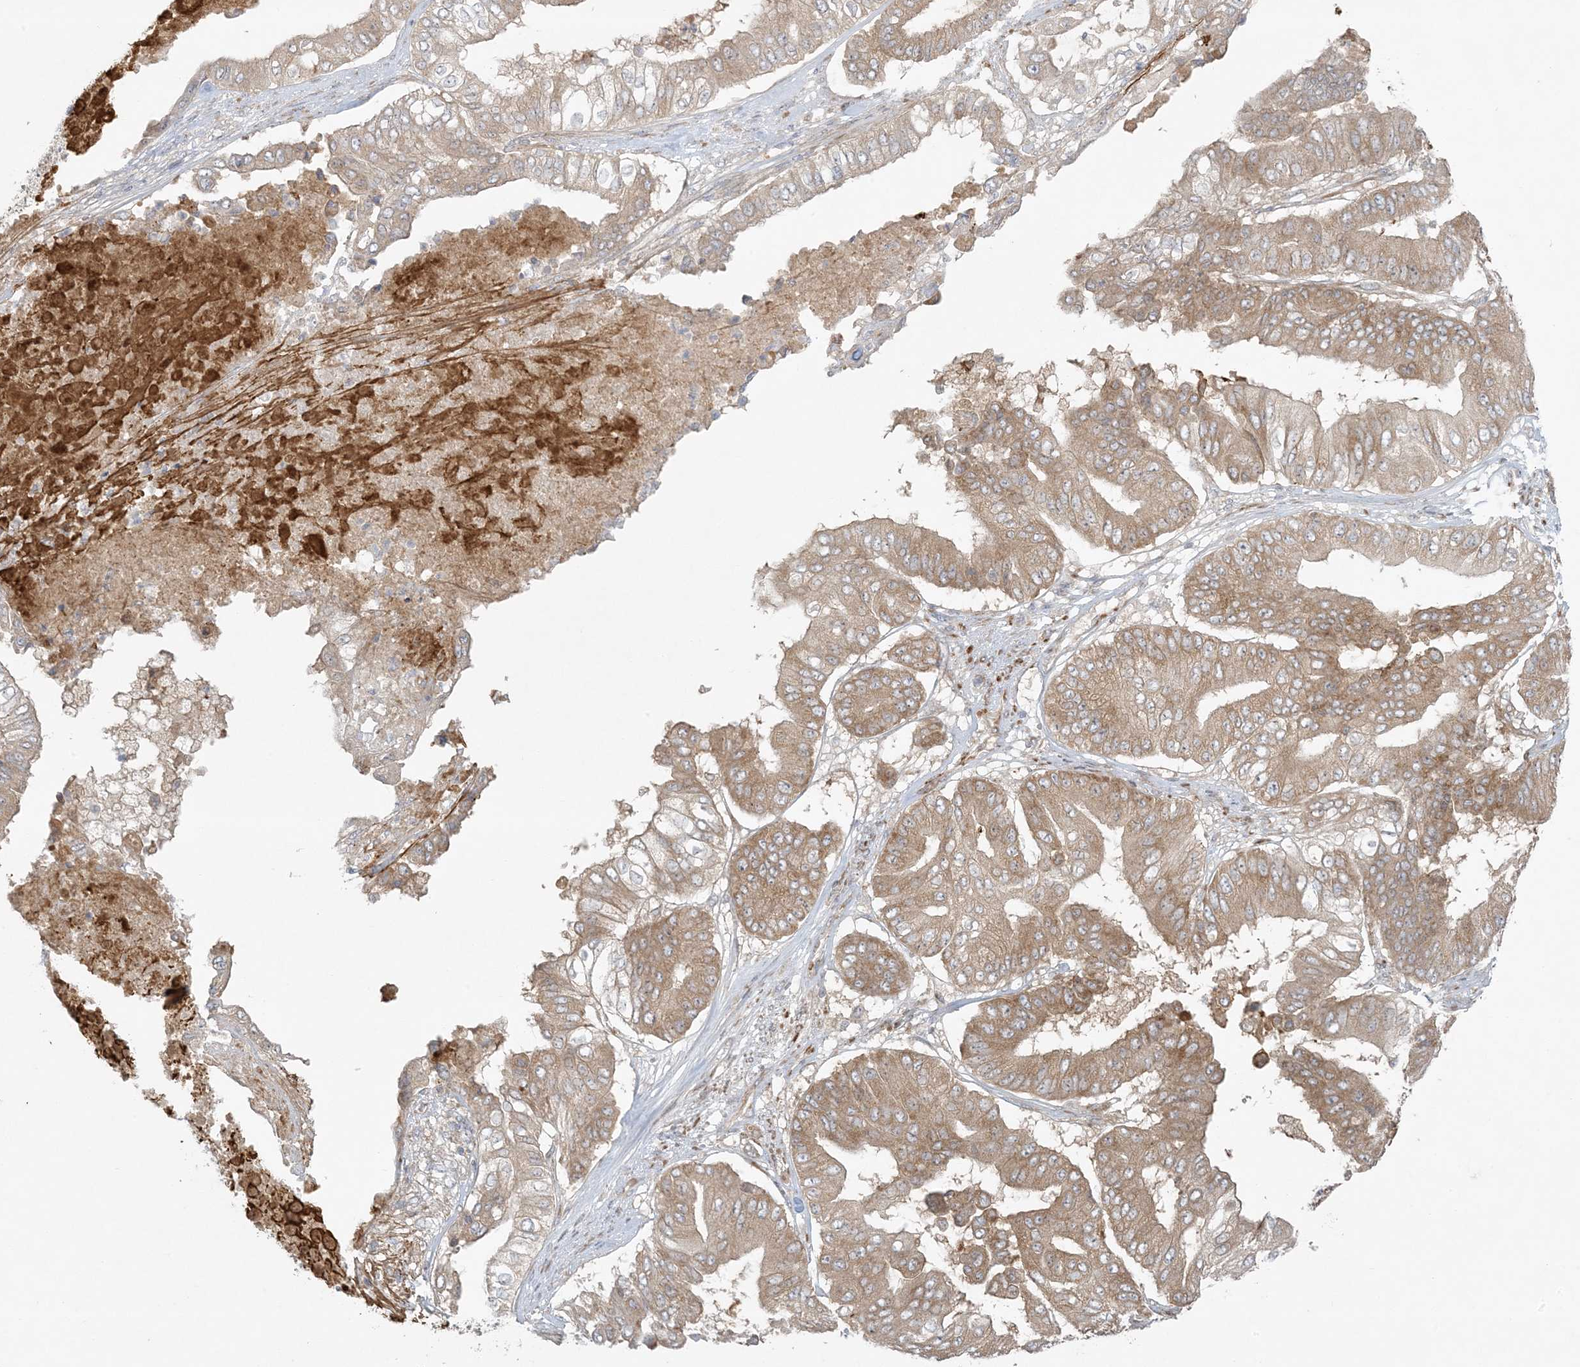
{"staining": {"intensity": "moderate", "quantity": ">75%", "location": "cytoplasmic/membranous"}, "tissue": "pancreatic cancer", "cell_type": "Tumor cells", "image_type": "cancer", "snomed": [{"axis": "morphology", "description": "Adenocarcinoma, NOS"}, {"axis": "topography", "description": "Pancreas"}], "caption": "Immunohistochemical staining of human pancreatic cancer demonstrates medium levels of moderate cytoplasmic/membranous staining in approximately >75% of tumor cells.", "gene": "ZNF263", "patient": {"sex": "female", "age": 77}}